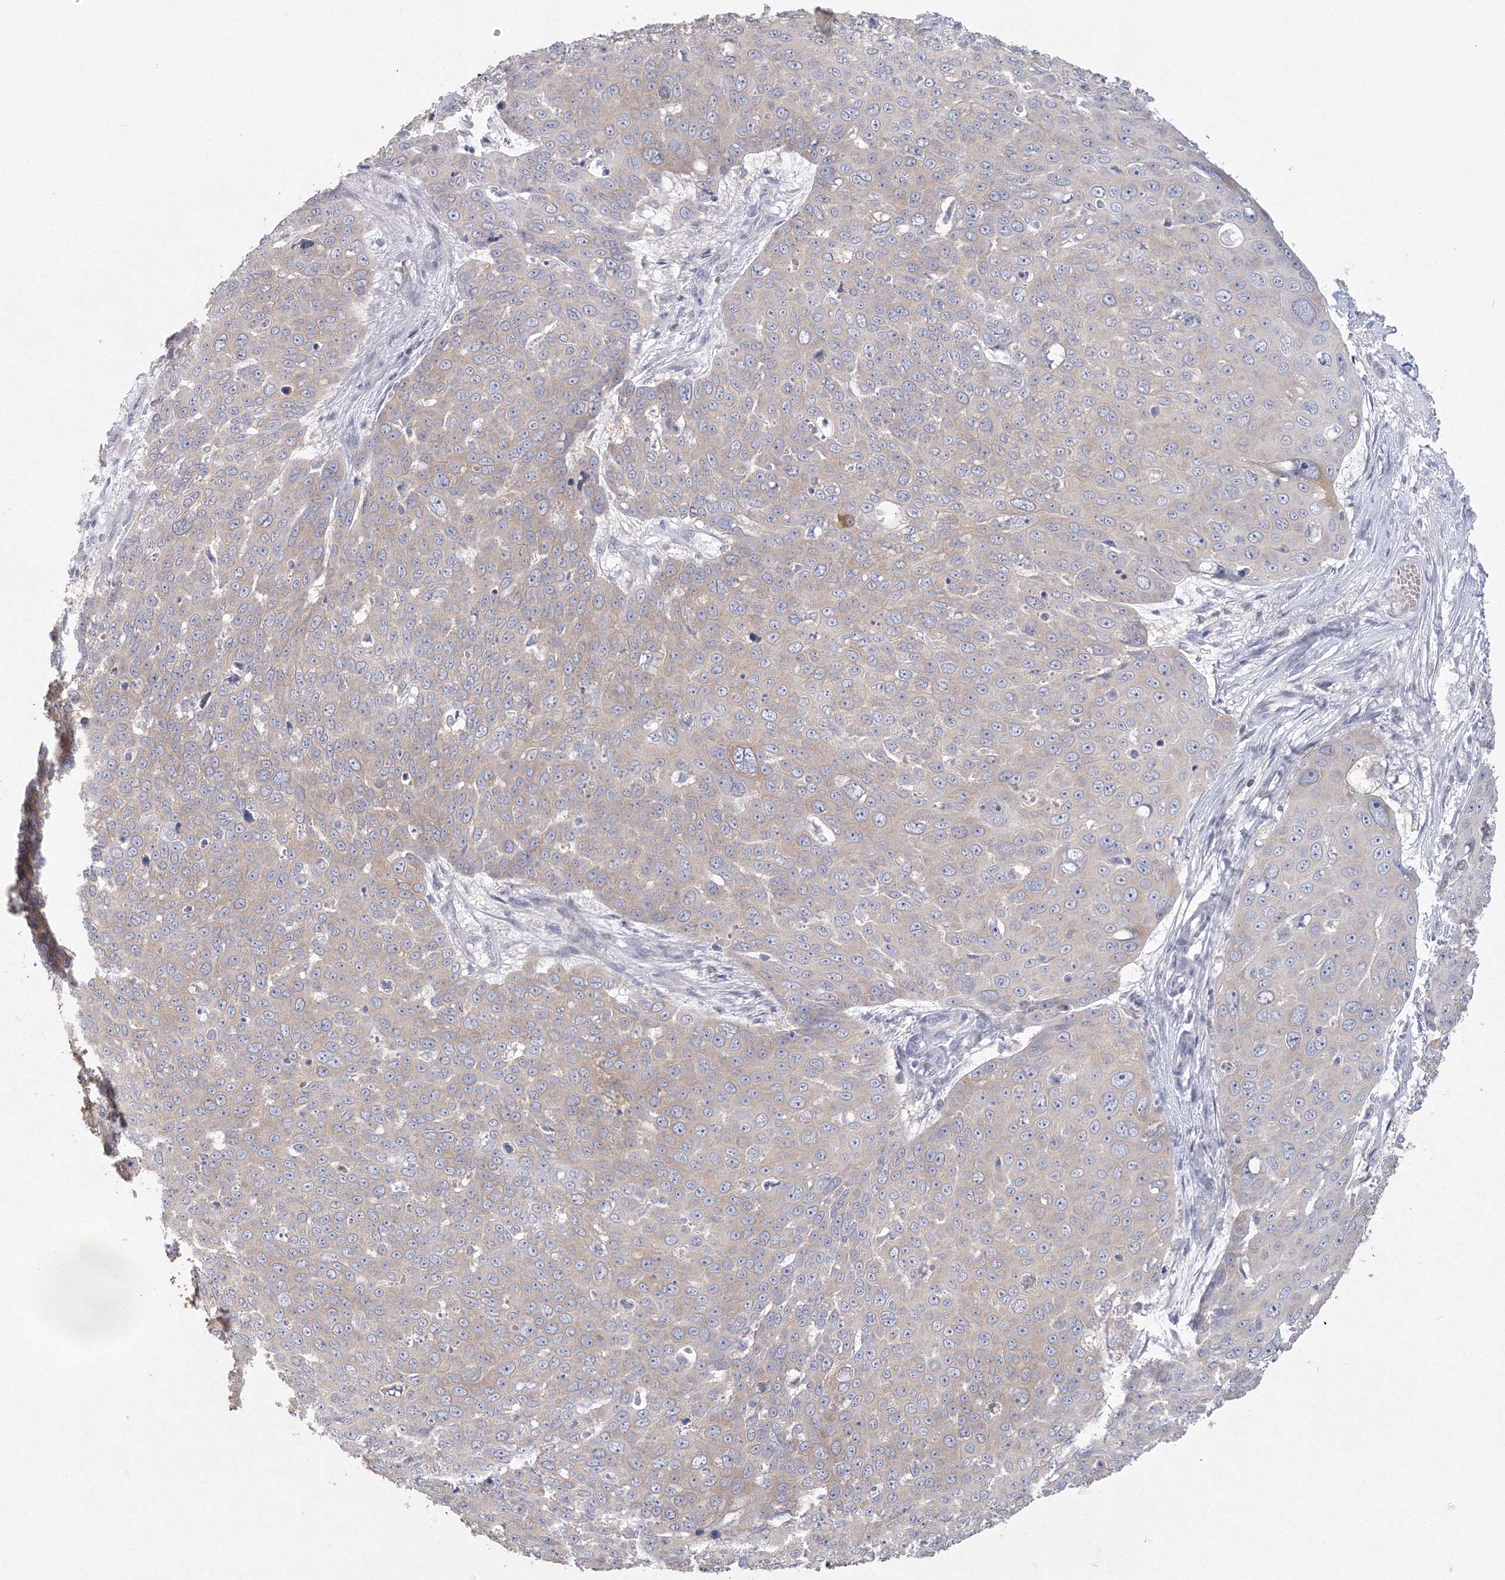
{"staining": {"intensity": "weak", "quantity": "<25%", "location": "cytoplasmic/membranous"}, "tissue": "skin cancer", "cell_type": "Tumor cells", "image_type": "cancer", "snomed": [{"axis": "morphology", "description": "Squamous cell carcinoma, NOS"}, {"axis": "topography", "description": "Skin"}], "caption": "The photomicrograph reveals no staining of tumor cells in squamous cell carcinoma (skin).", "gene": "TACC2", "patient": {"sex": "male", "age": 71}}